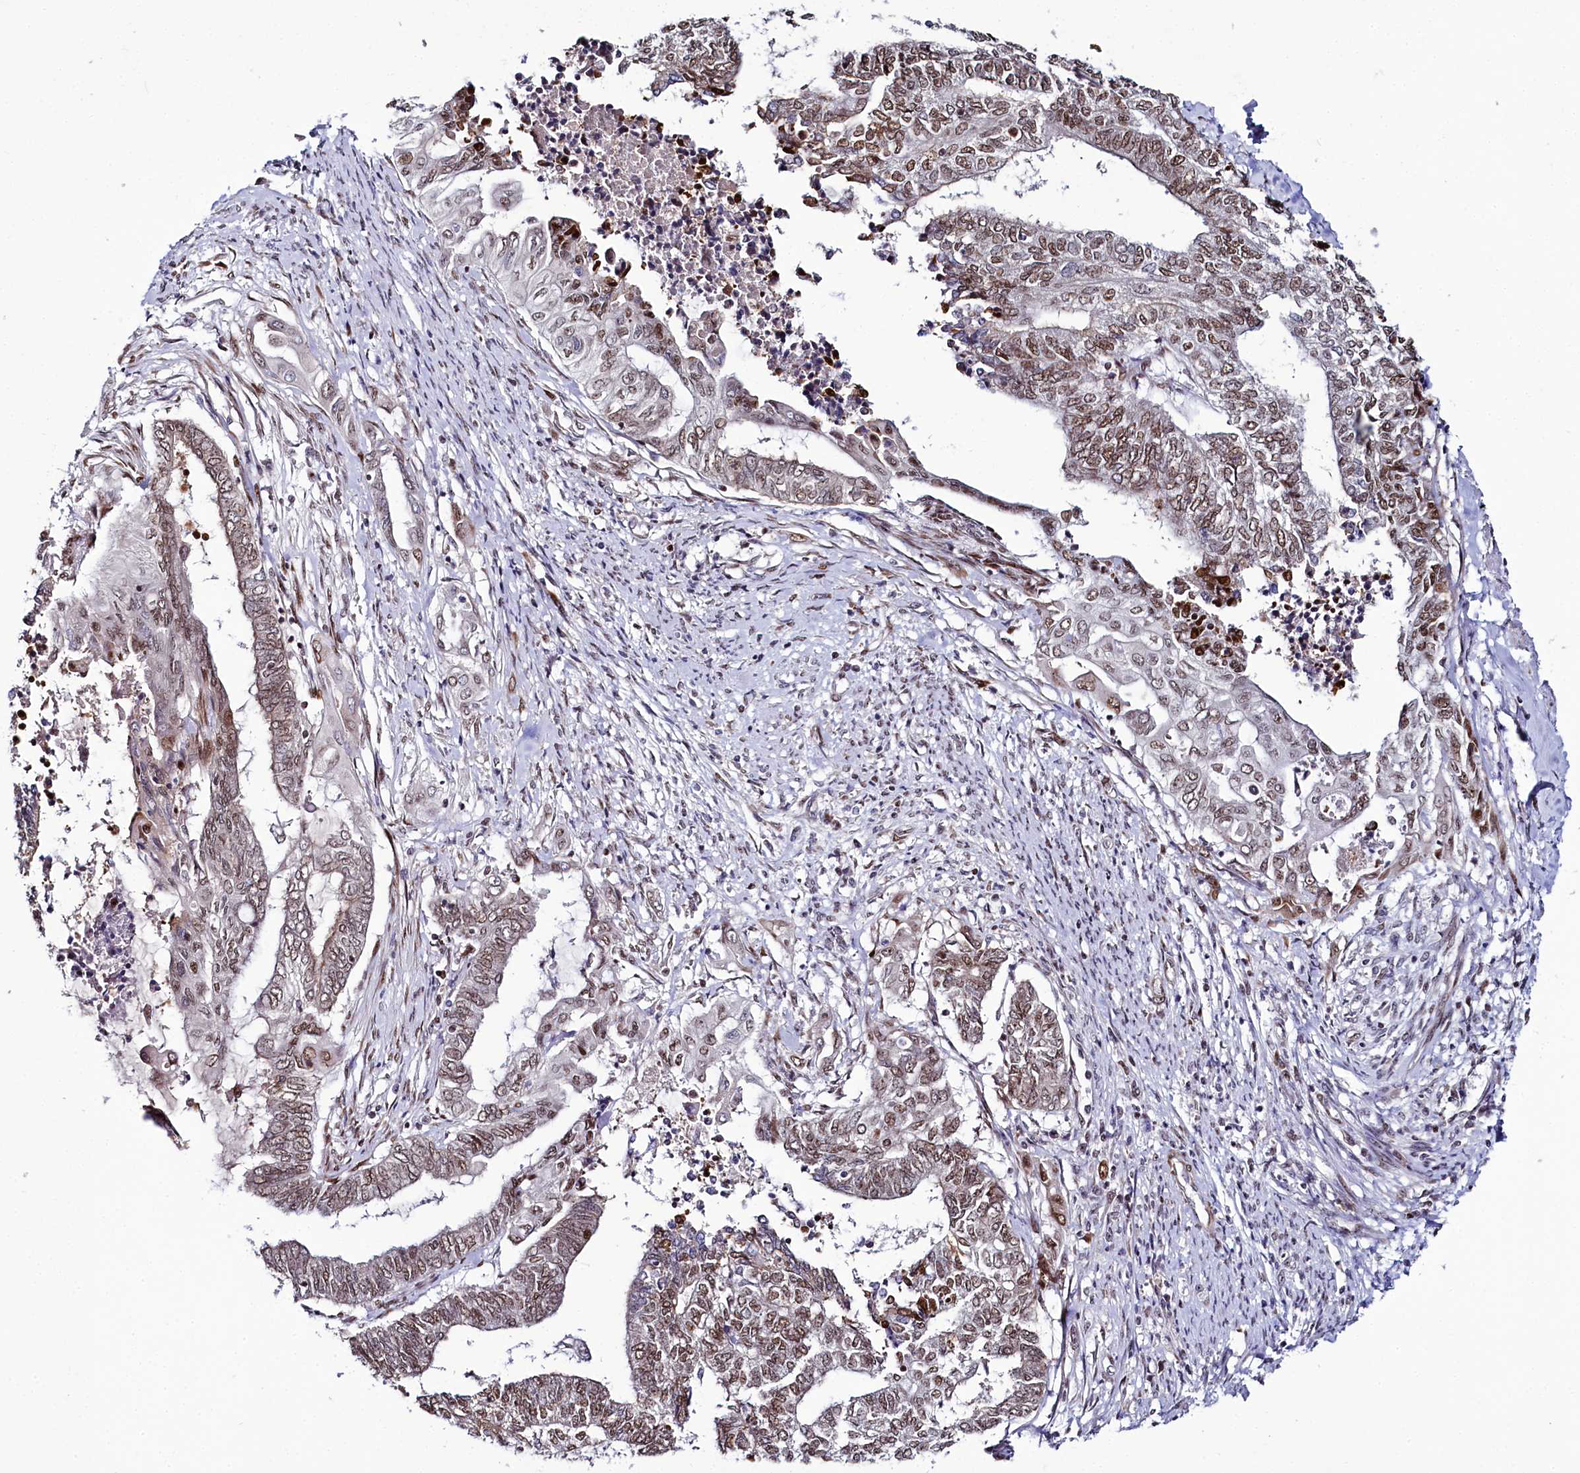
{"staining": {"intensity": "moderate", "quantity": ">75%", "location": "nuclear"}, "tissue": "endometrial cancer", "cell_type": "Tumor cells", "image_type": "cancer", "snomed": [{"axis": "morphology", "description": "Adenocarcinoma, NOS"}, {"axis": "topography", "description": "Uterus"}, {"axis": "topography", "description": "Endometrium"}], "caption": "High-power microscopy captured an immunohistochemistry (IHC) image of endometrial cancer (adenocarcinoma), revealing moderate nuclear positivity in about >75% of tumor cells.", "gene": "TCOF1", "patient": {"sex": "female", "age": 70}}